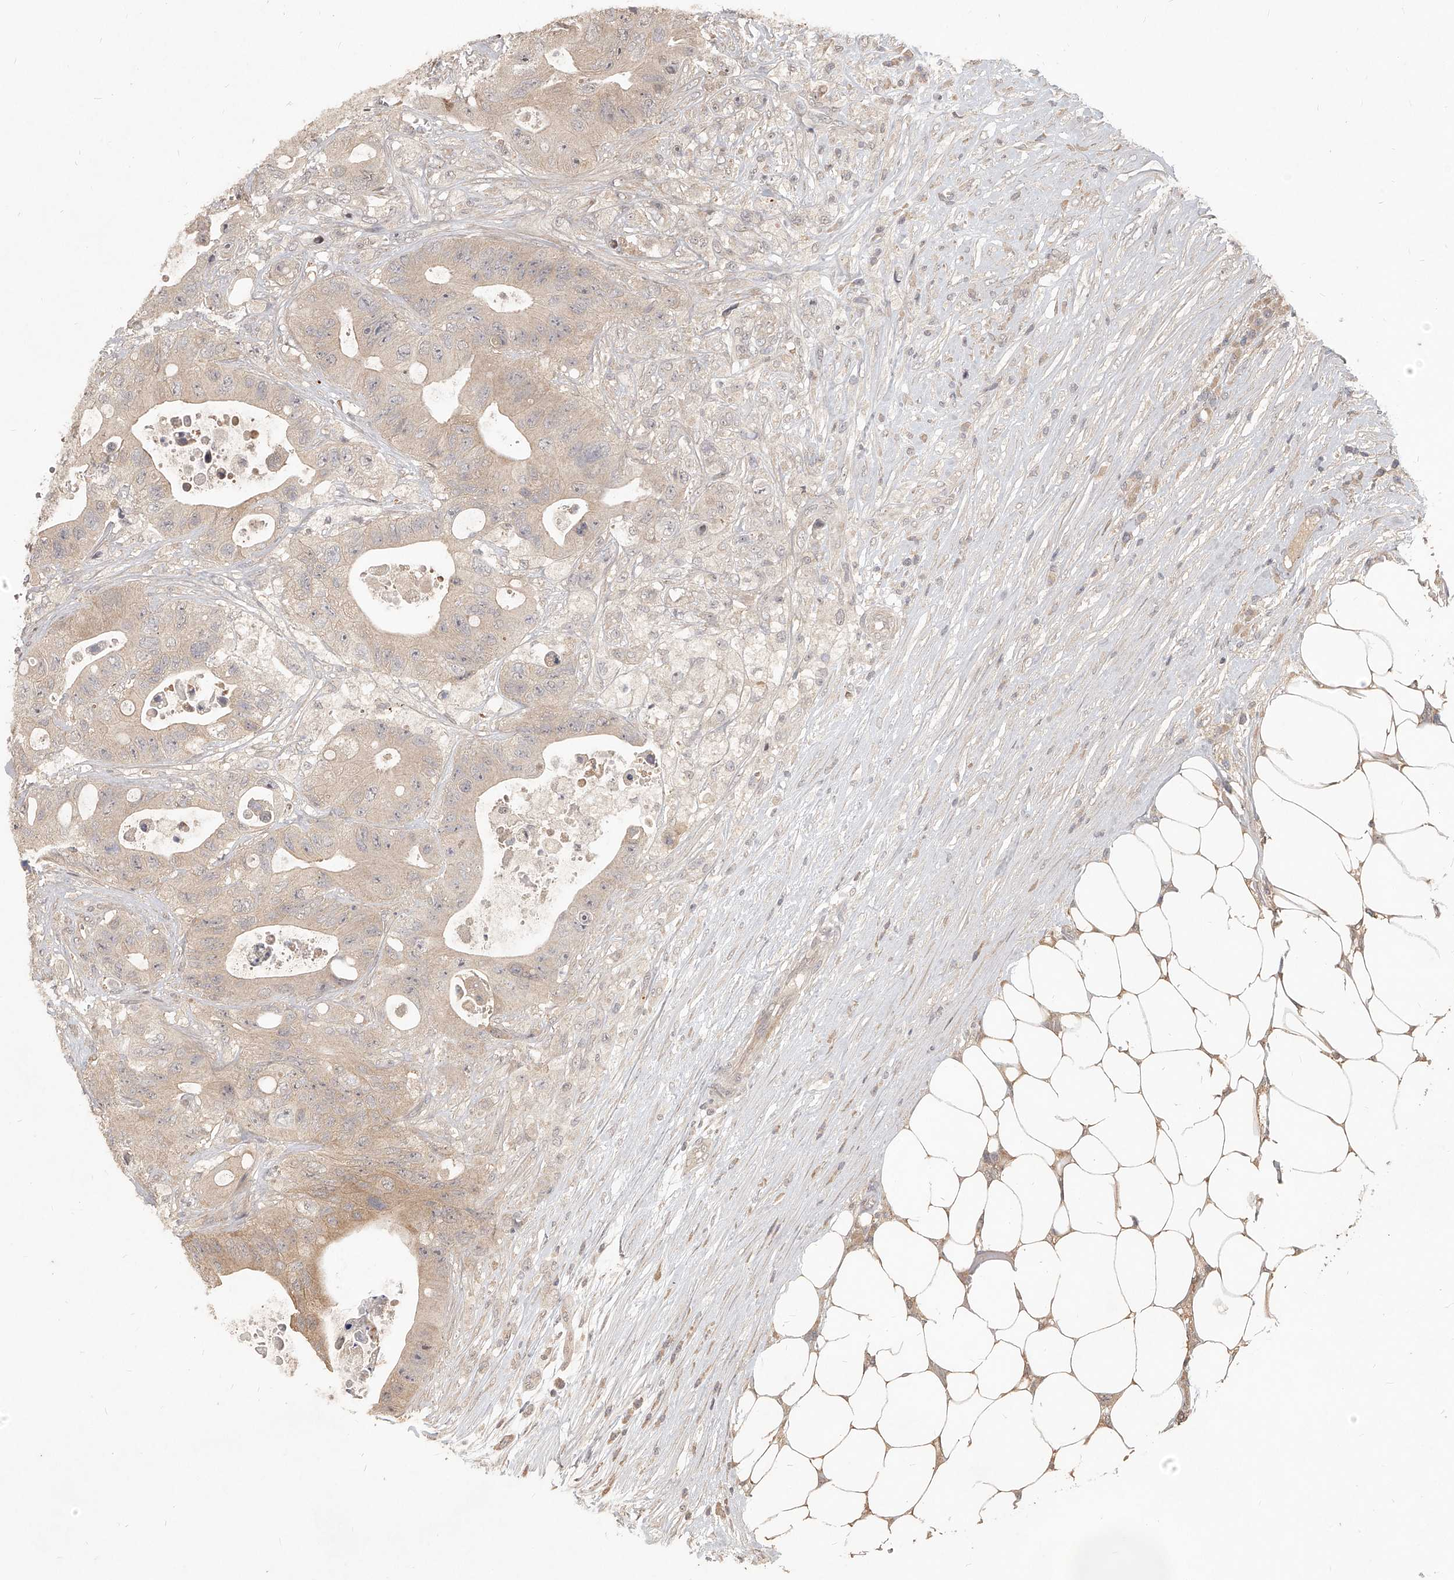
{"staining": {"intensity": "weak", "quantity": "25%-75%", "location": "cytoplasmic/membranous"}, "tissue": "colorectal cancer", "cell_type": "Tumor cells", "image_type": "cancer", "snomed": [{"axis": "morphology", "description": "Adenocarcinoma, NOS"}, {"axis": "topography", "description": "Colon"}], "caption": "Immunohistochemistry (IHC) of colorectal adenocarcinoma reveals low levels of weak cytoplasmic/membranous expression in about 25%-75% of tumor cells.", "gene": "SLC37A1", "patient": {"sex": "female", "age": 46}}